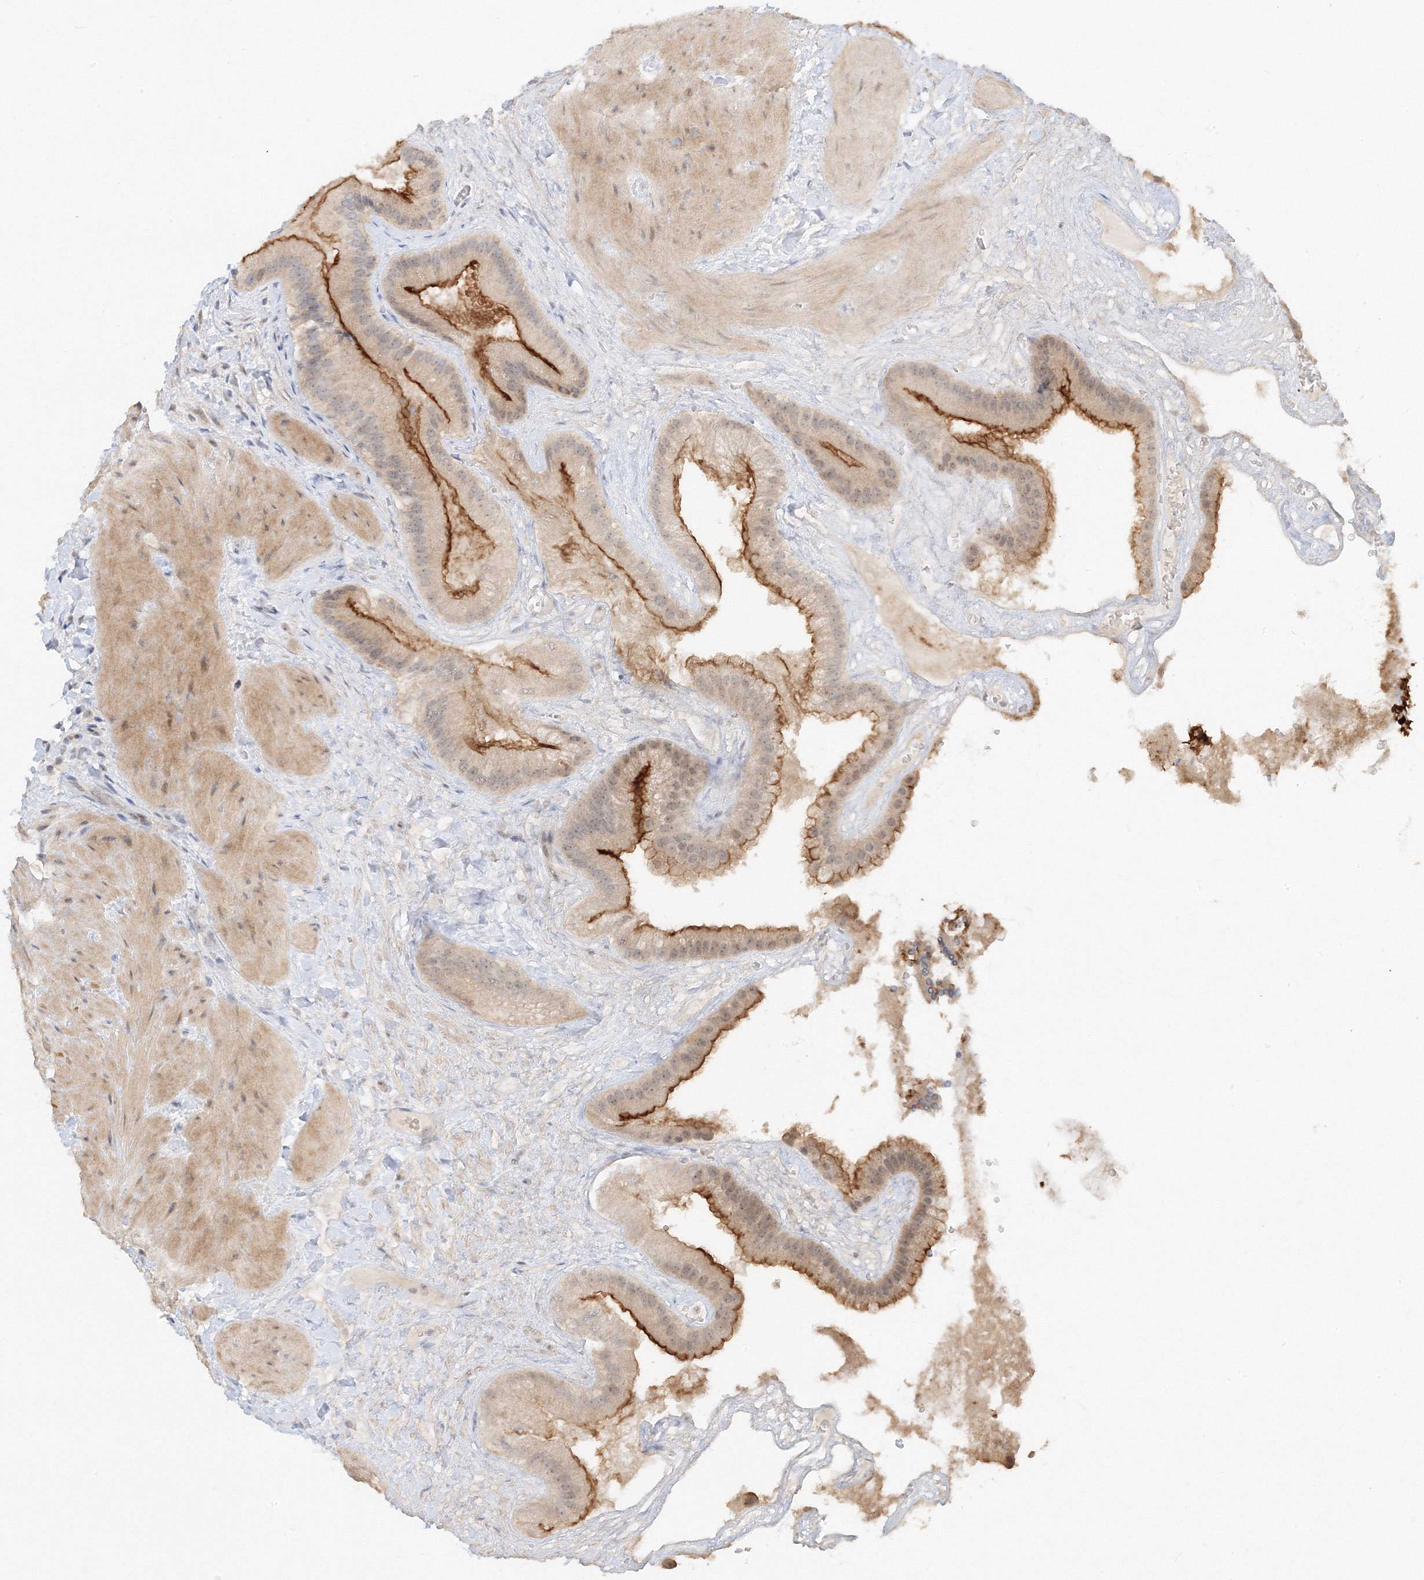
{"staining": {"intensity": "moderate", "quantity": "25%-75%", "location": "cytoplasmic/membranous,nuclear"}, "tissue": "gallbladder", "cell_type": "Glandular cells", "image_type": "normal", "snomed": [{"axis": "morphology", "description": "Normal tissue, NOS"}, {"axis": "topography", "description": "Gallbladder"}], "caption": "High-power microscopy captured an IHC image of normal gallbladder, revealing moderate cytoplasmic/membranous,nuclear positivity in about 25%-75% of glandular cells. The staining was performed using DAB to visualize the protein expression in brown, while the nuclei were stained in blue with hematoxylin (Magnification: 20x).", "gene": "ETAA1", "patient": {"sex": "male", "age": 55}}